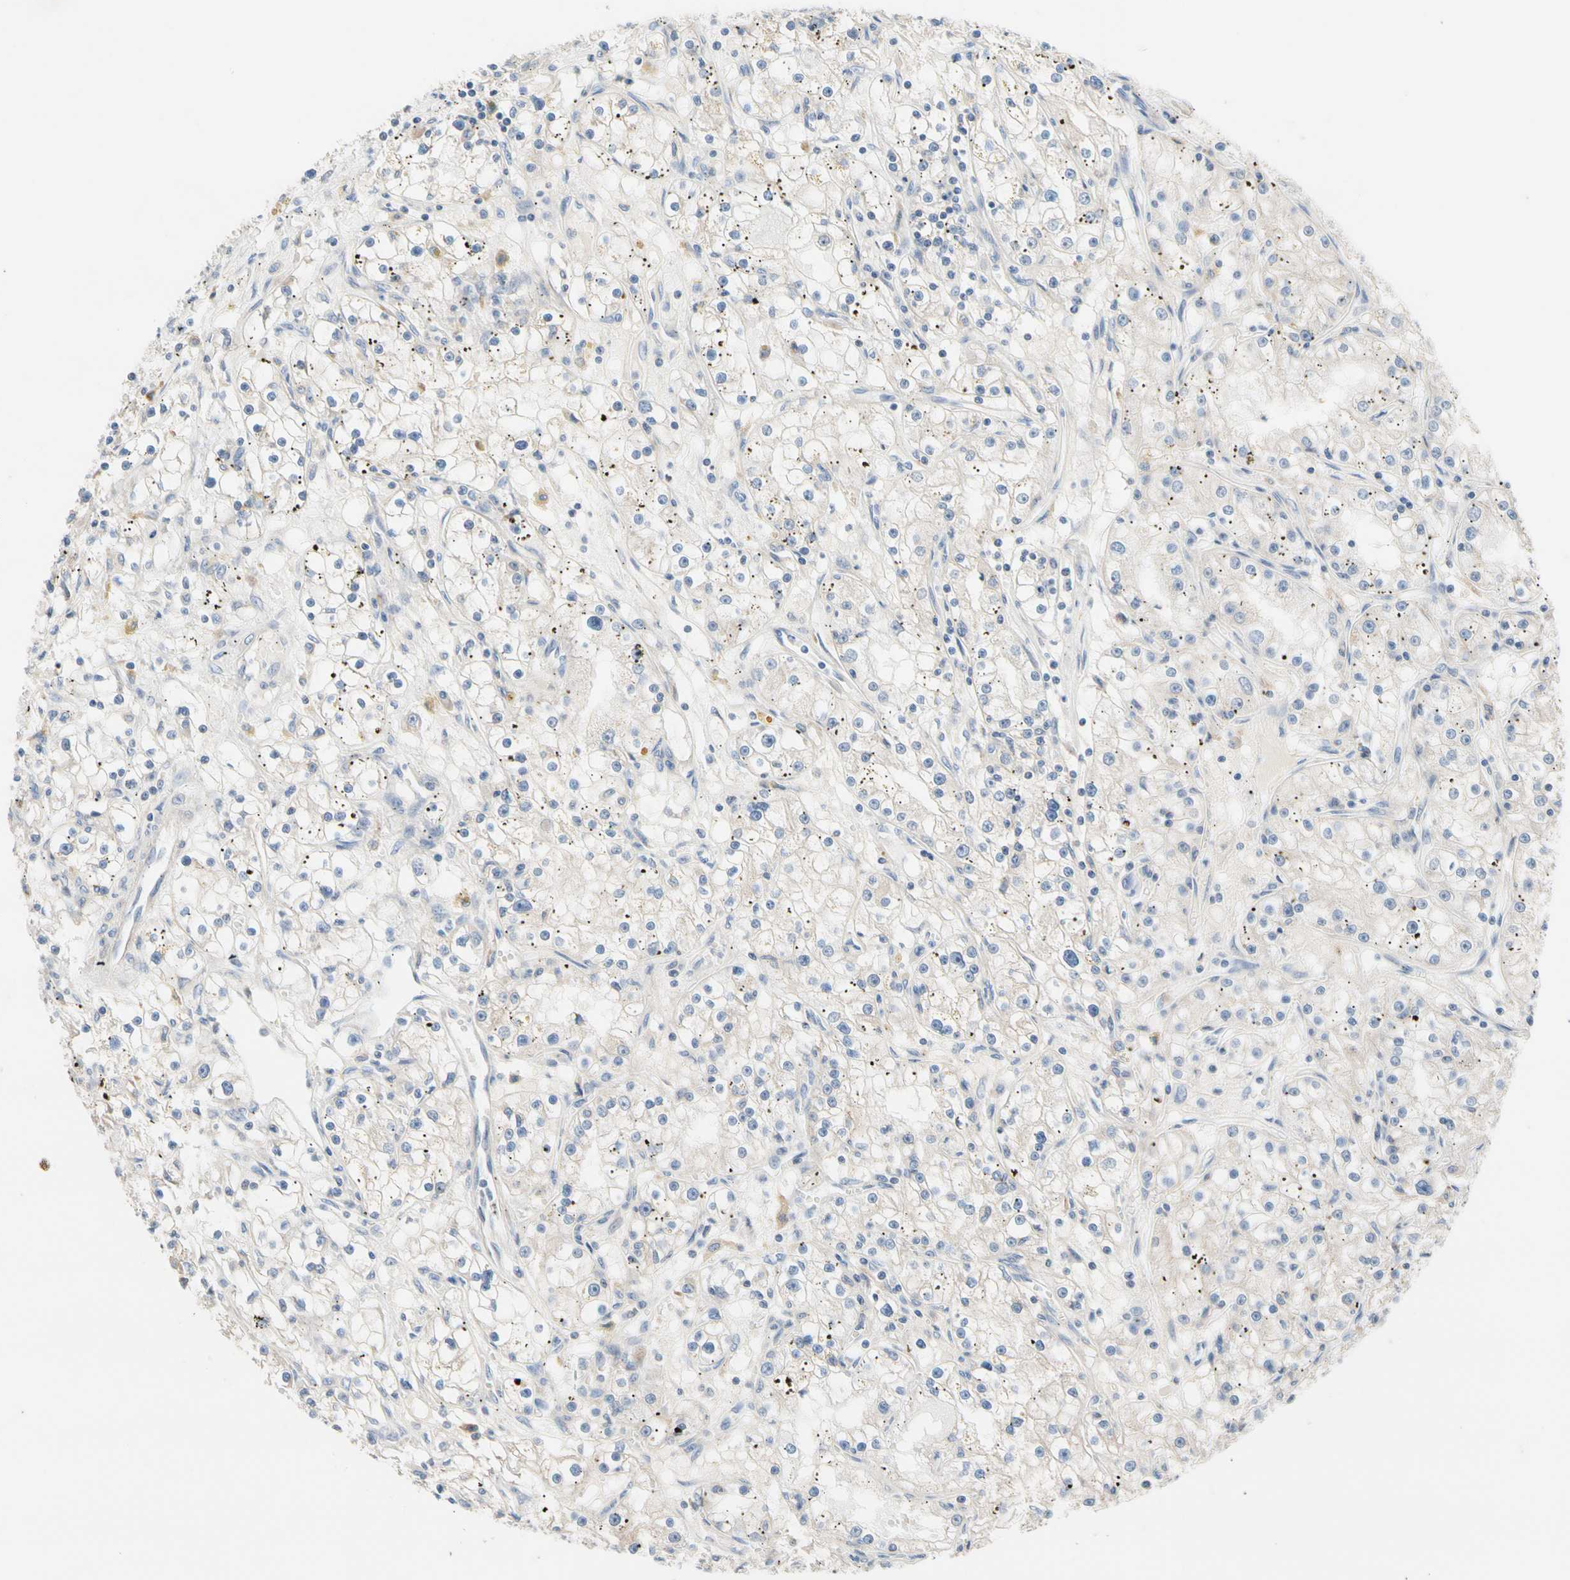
{"staining": {"intensity": "negative", "quantity": "none", "location": "none"}, "tissue": "renal cancer", "cell_type": "Tumor cells", "image_type": "cancer", "snomed": [{"axis": "morphology", "description": "Adenocarcinoma, NOS"}, {"axis": "topography", "description": "Kidney"}], "caption": "Renal adenocarcinoma was stained to show a protein in brown. There is no significant staining in tumor cells. (DAB (3,3'-diaminobenzidine) IHC, high magnification).", "gene": "CNST", "patient": {"sex": "male", "age": 56}}